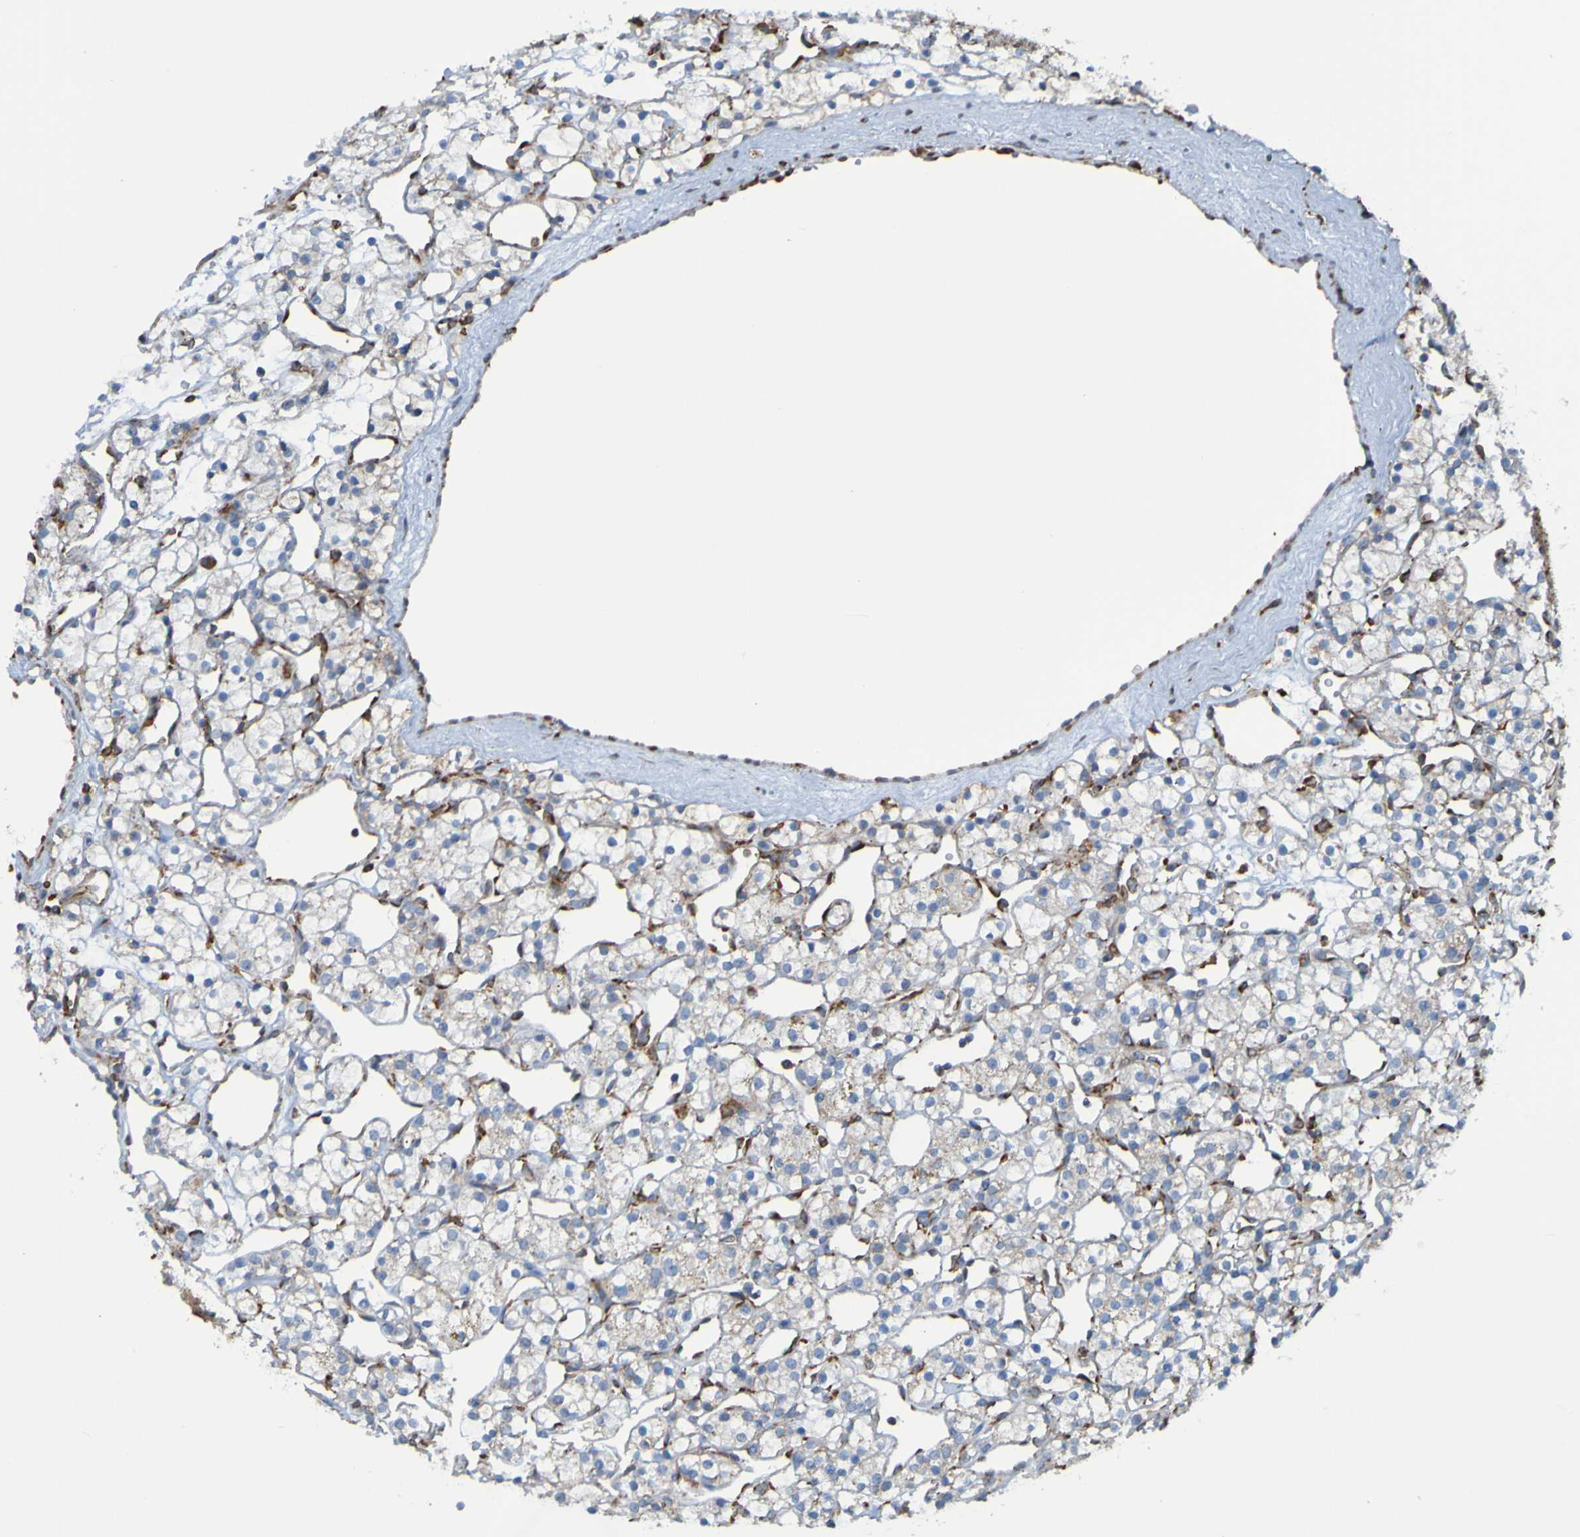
{"staining": {"intensity": "negative", "quantity": "none", "location": "none"}, "tissue": "renal cancer", "cell_type": "Tumor cells", "image_type": "cancer", "snomed": [{"axis": "morphology", "description": "Adenocarcinoma, NOS"}, {"axis": "topography", "description": "Kidney"}], "caption": "IHC micrograph of human renal cancer stained for a protein (brown), which exhibits no expression in tumor cells.", "gene": "SSR1", "patient": {"sex": "female", "age": 60}}